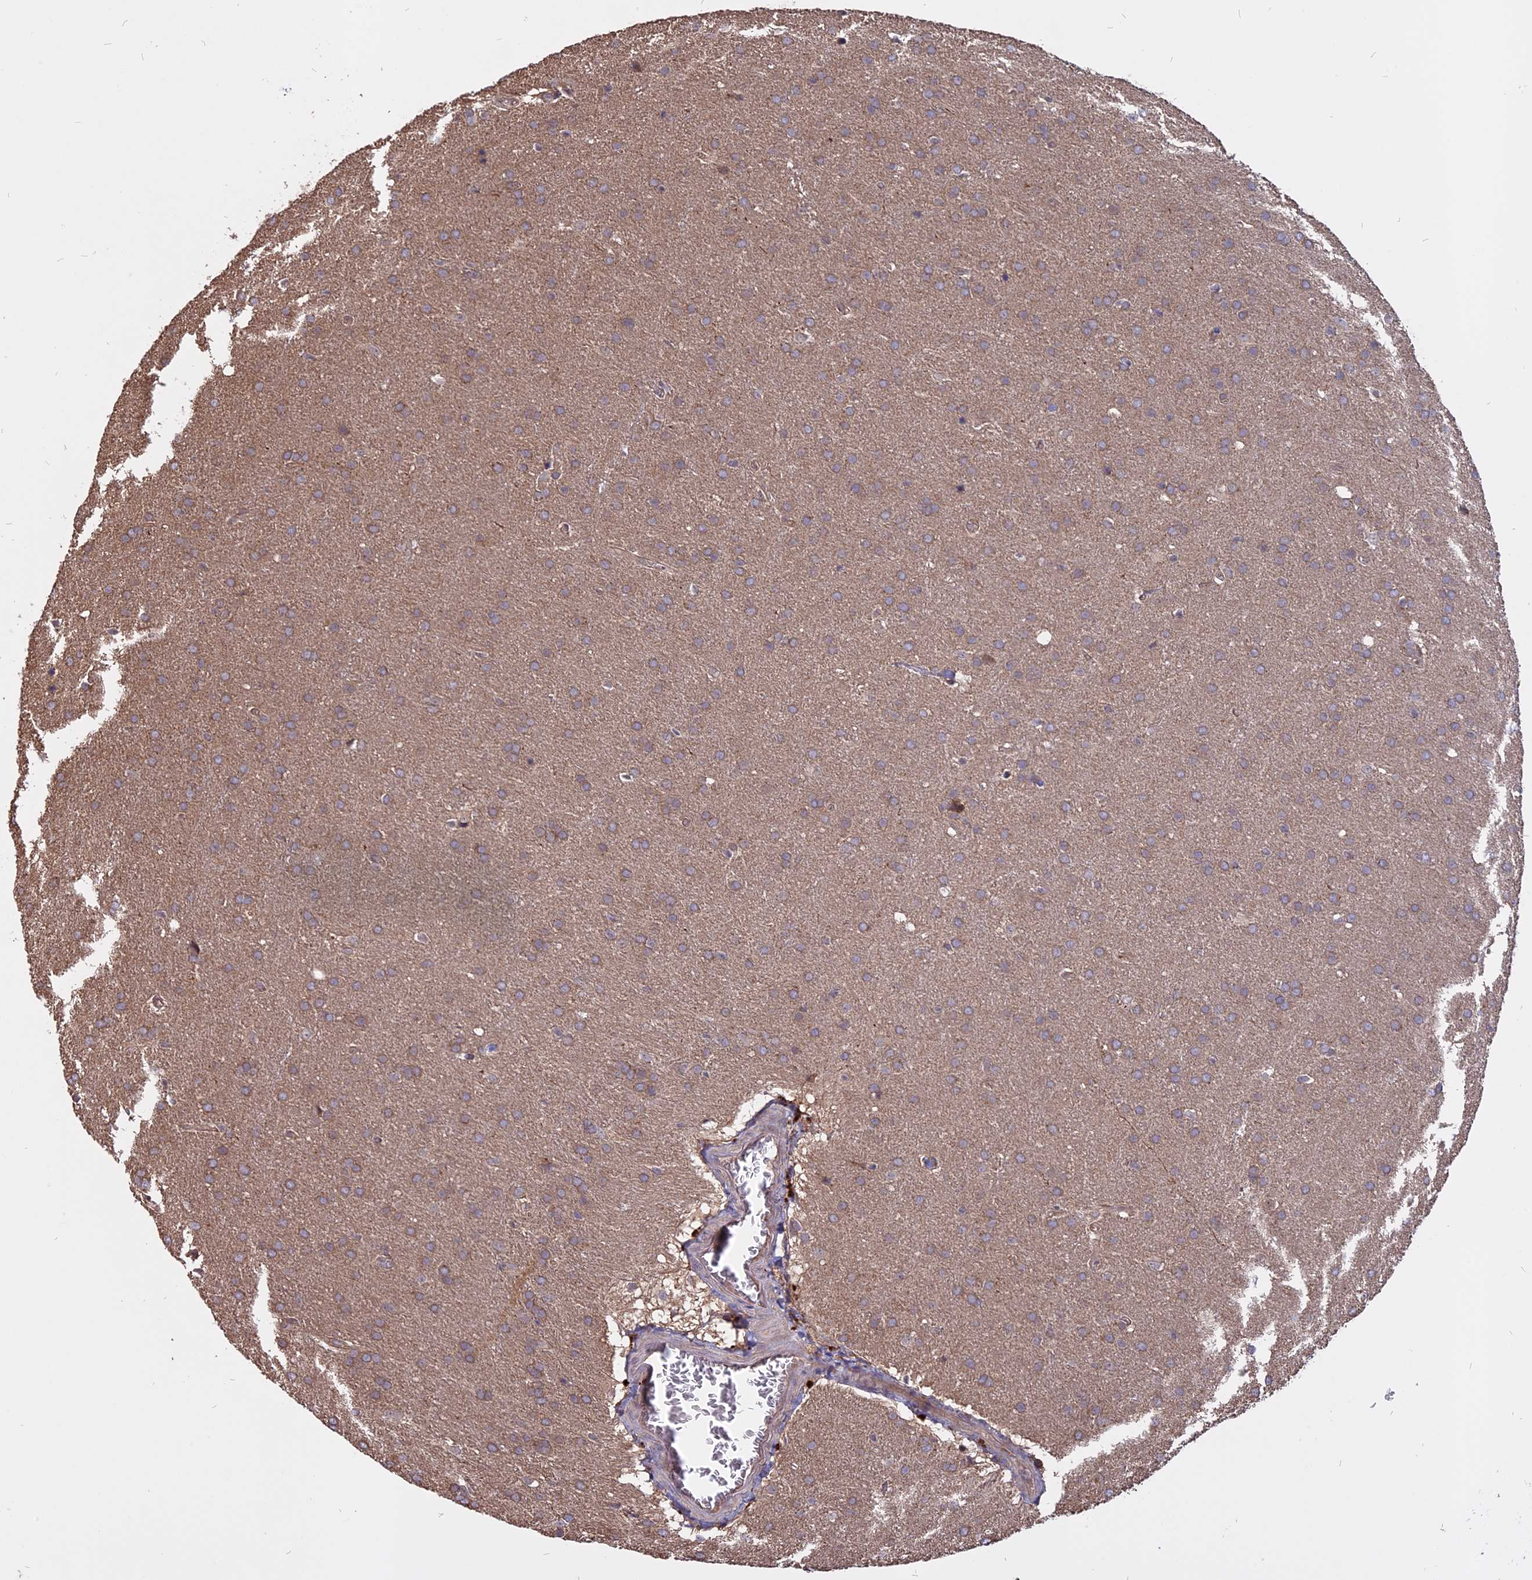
{"staining": {"intensity": "weak", "quantity": ">75%", "location": "cytoplasmic/membranous"}, "tissue": "glioma", "cell_type": "Tumor cells", "image_type": "cancer", "snomed": [{"axis": "morphology", "description": "Glioma, malignant, Low grade"}, {"axis": "topography", "description": "Brain"}], "caption": "An immunohistochemistry micrograph of tumor tissue is shown. Protein staining in brown highlights weak cytoplasmic/membranous positivity in glioma within tumor cells. Nuclei are stained in blue.", "gene": "CARMIL2", "patient": {"sex": "female", "age": 32}}